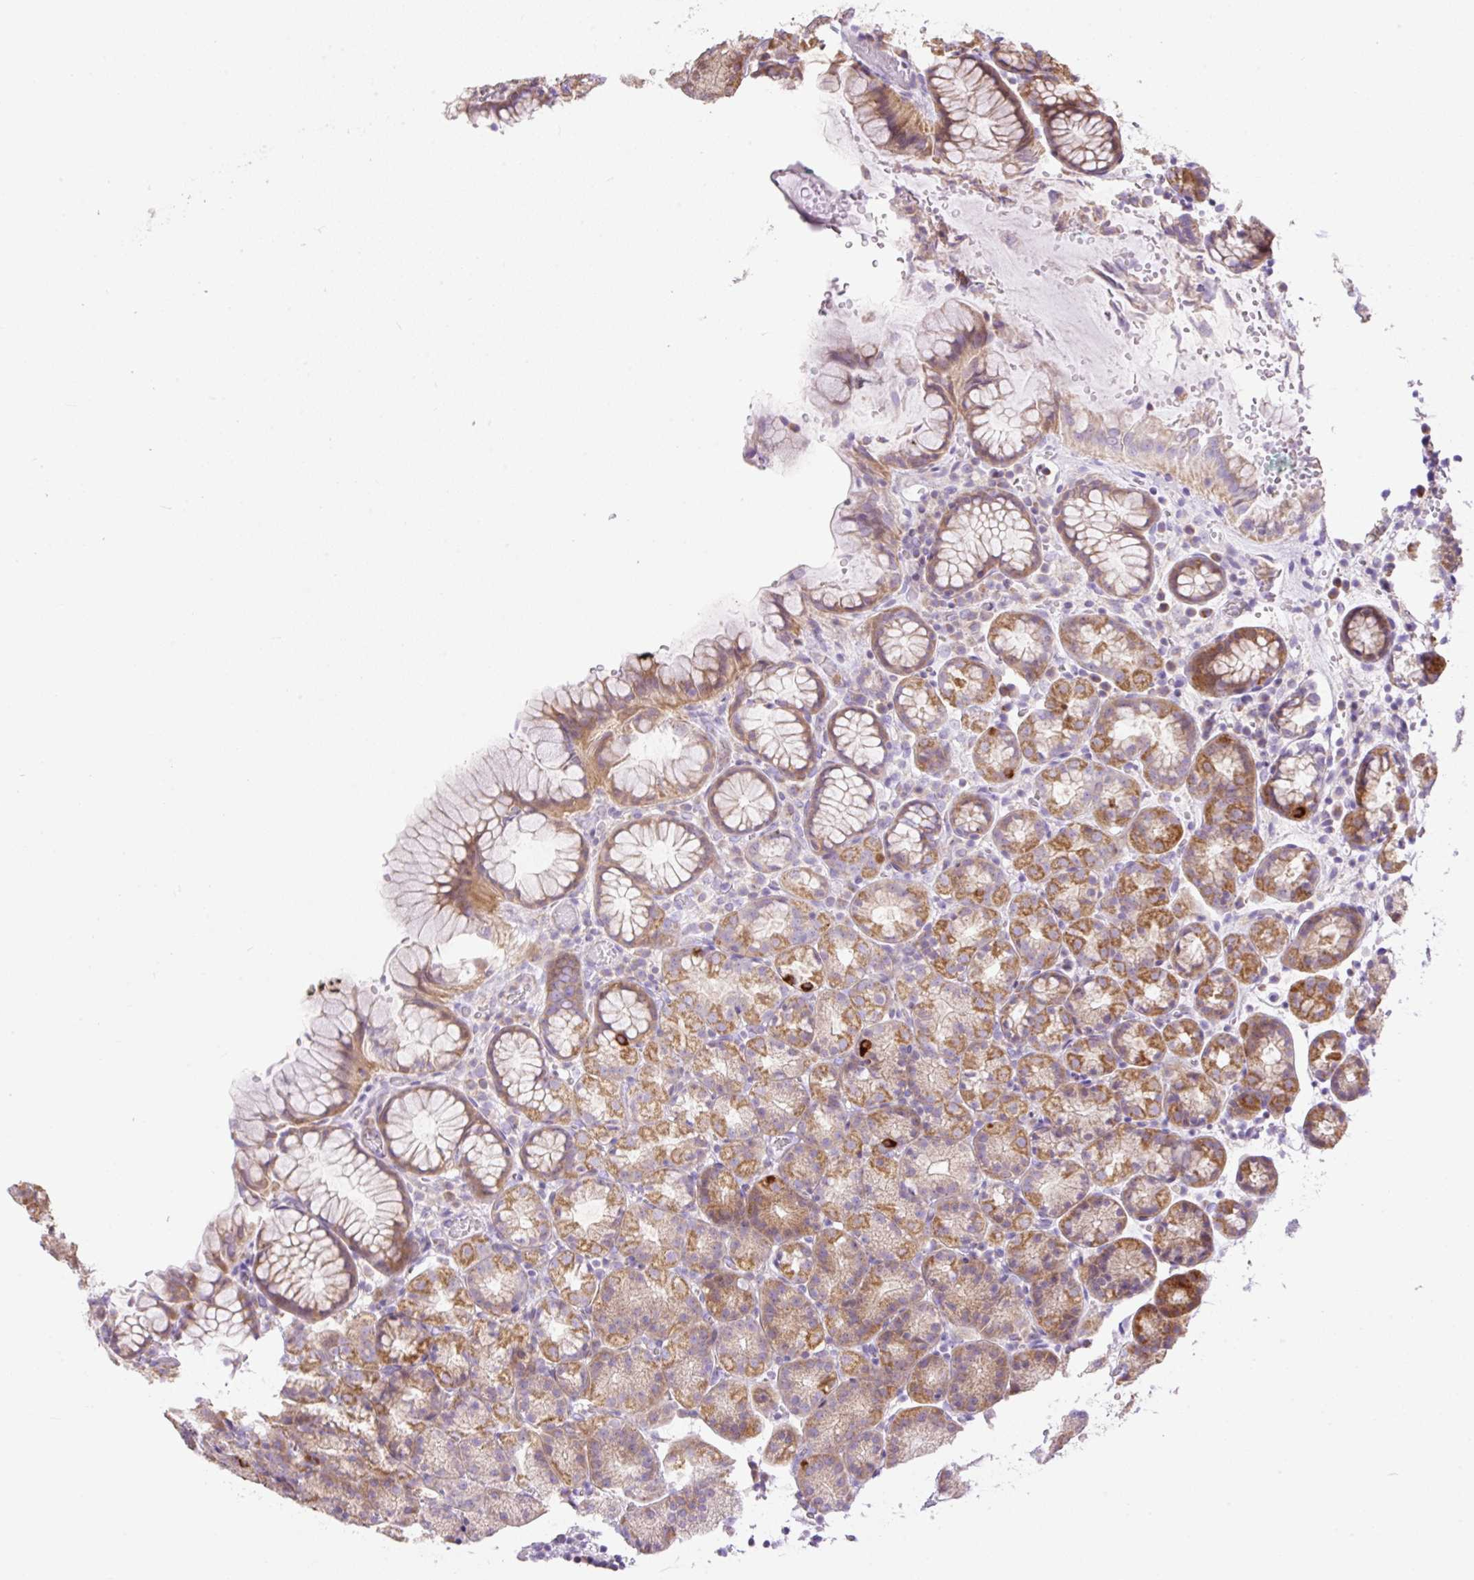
{"staining": {"intensity": "moderate", "quantity": ">75%", "location": "cytoplasmic/membranous"}, "tissue": "stomach", "cell_type": "Glandular cells", "image_type": "normal", "snomed": [{"axis": "morphology", "description": "Normal tissue, NOS"}, {"axis": "topography", "description": "Stomach, upper"}], "caption": "DAB immunohistochemical staining of unremarkable stomach reveals moderate cytoplasmic/membranous protein expression in approximately >75% of glandular cells.", "gene": "VPS25", "patient": {"sex": "female", "age": 81}}